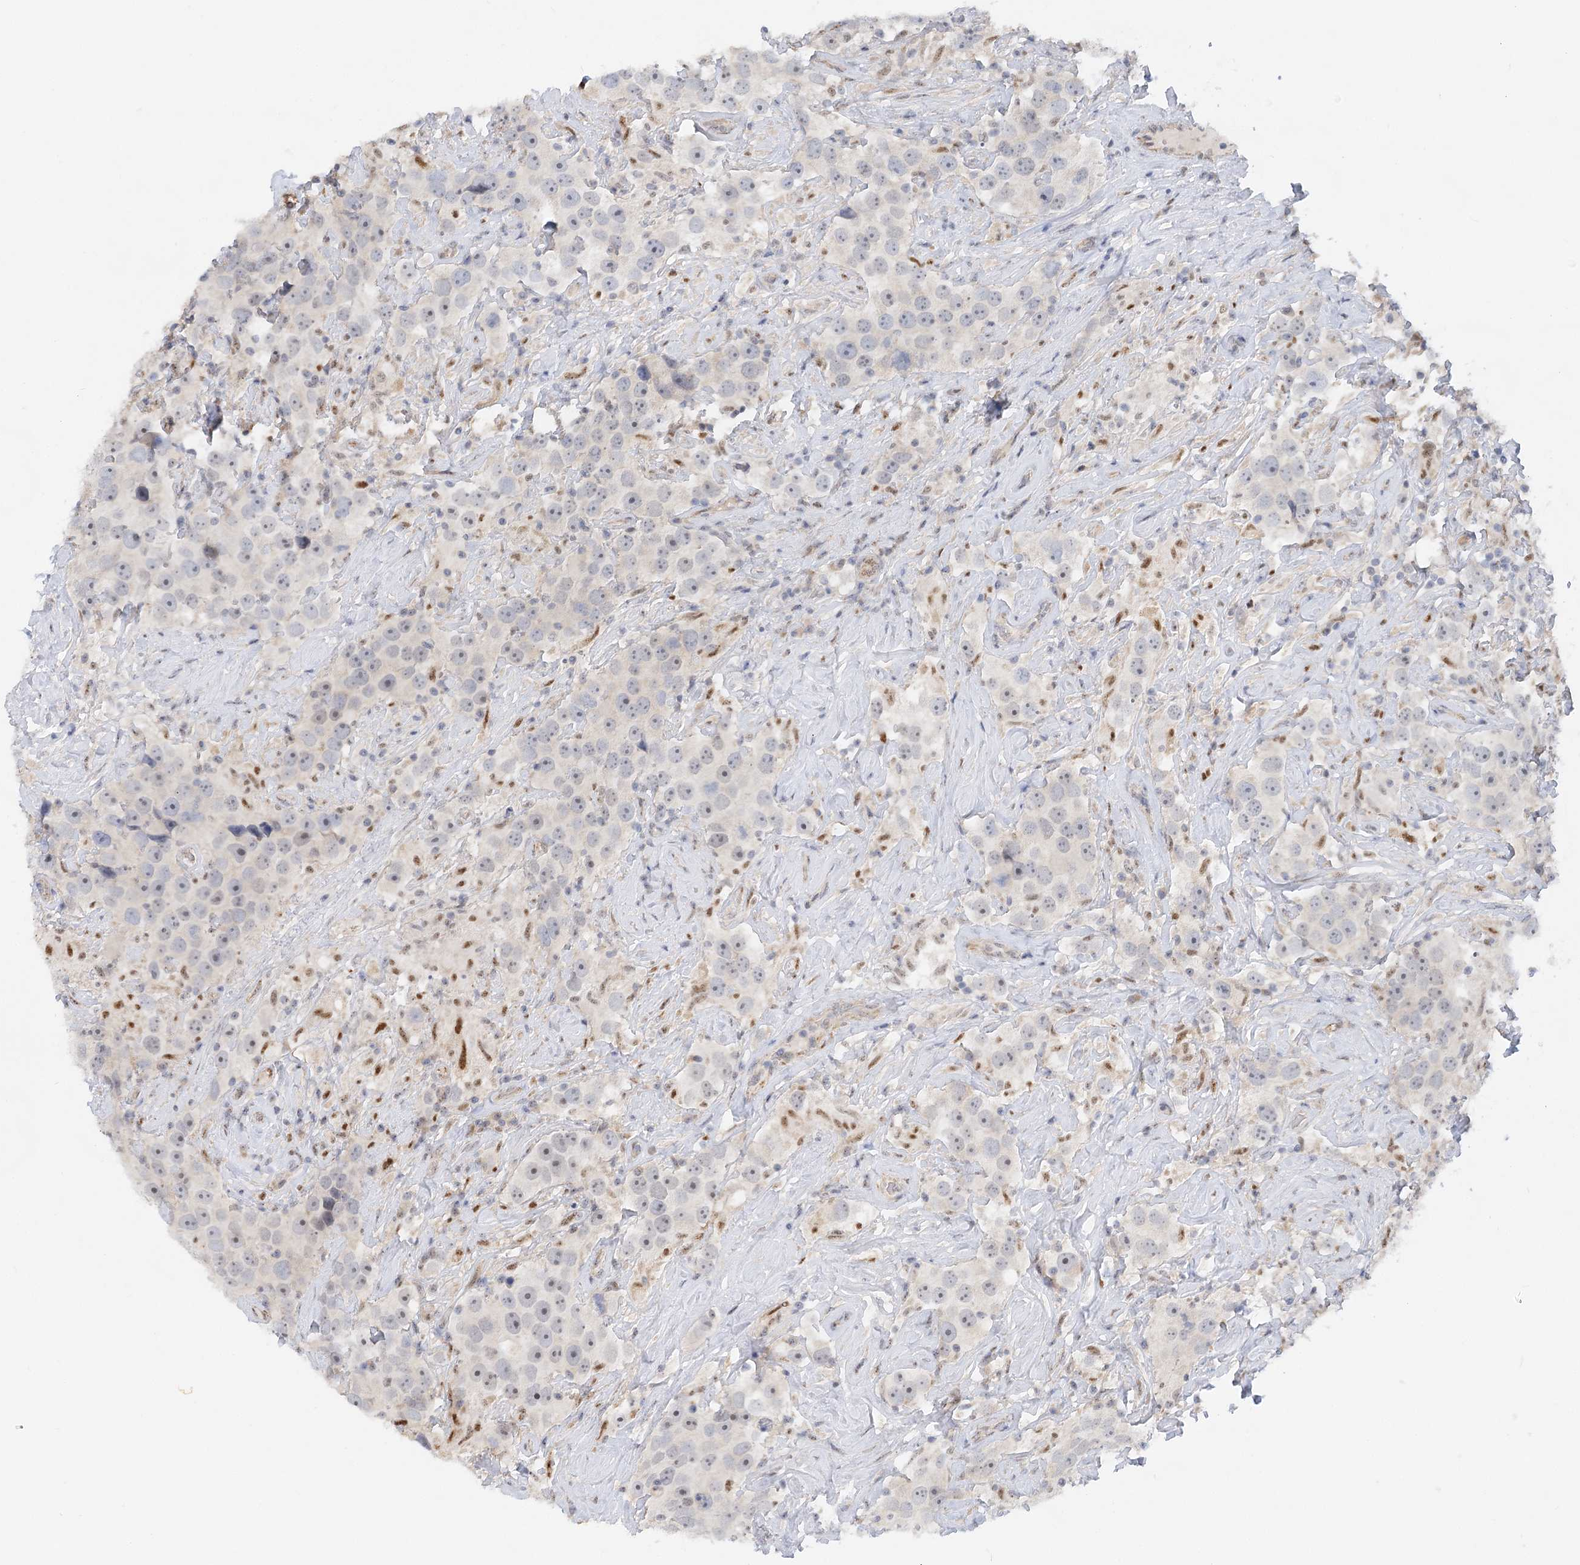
{"staining": {"intensity": "moderate", "quantity": "<25%", "location": "cytoplasmic/membranous"}, "tissue": "testis cancer", "cell_type": "Tumor cells", "image_type": "cancer", "snomed": [{"axis": "morphology", "description": "Seminoma, NOS"}, {"axis": "topography", "description": "Testis"}], "caption": "Brown immunohistochemical staining in human testis cancer (seminoma) shows moderate cytoplasmic/membranous expression in approximately <25% of tumor cells.", "gene": "NELL2", "patient": {"sex": "male", "age": 49}}